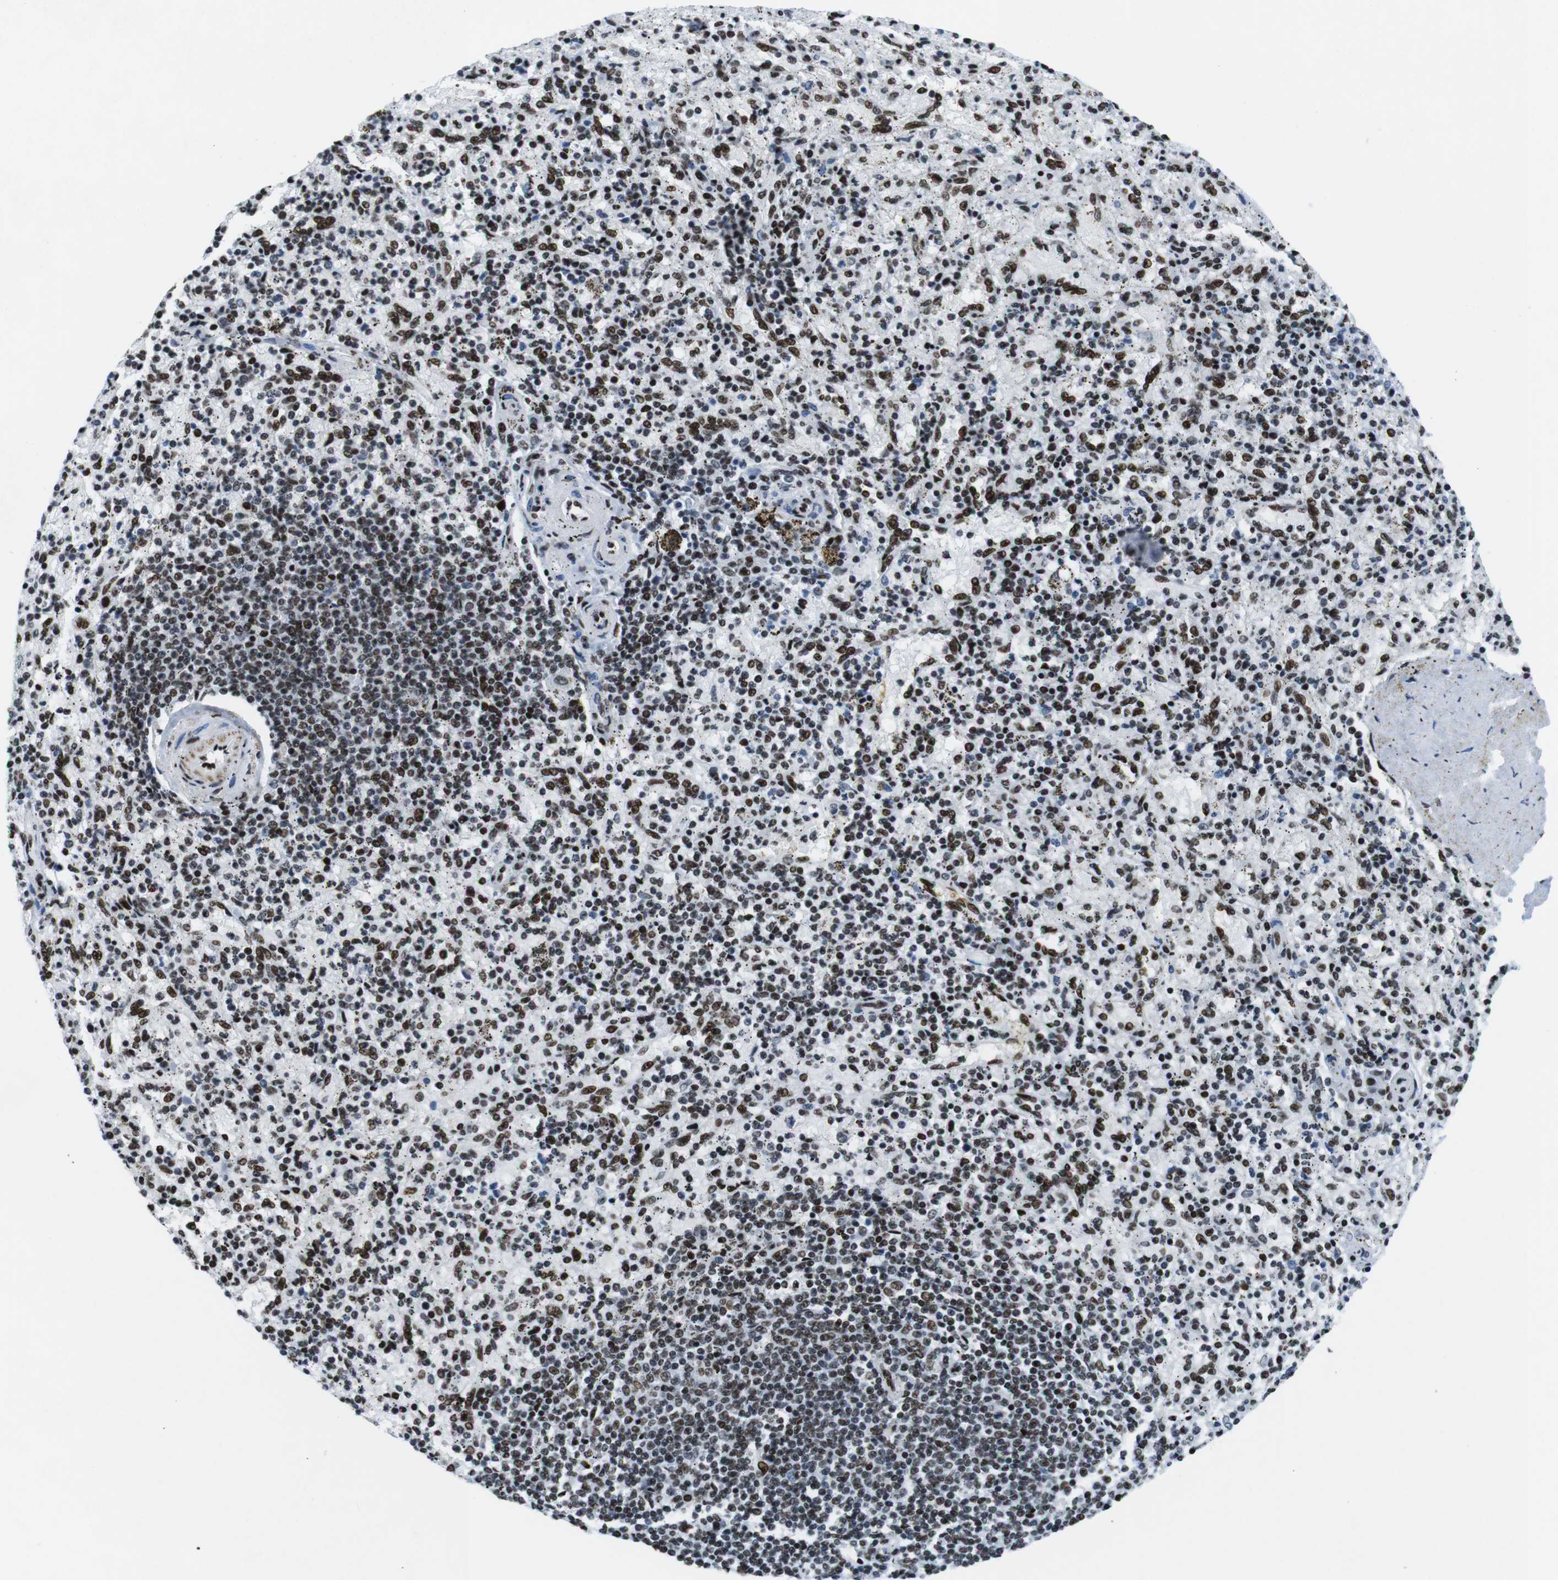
{"staining": {"intensity": "strong", "quantity": ">75%", "location": "nuclear"}, "tissue": "spleen", "cell_type": "Cells in red pulp", "image_type": "normal", "snomed": [{"axis": "morphology", "description": "Normal tissue, NOS"}, {"axis": "topography", "description": "Spleen"}], "caption": "IHC (DAB) staining of benign human spleen demonstrates strong nuclear protein positivity in approximately >75% of cells in red pulp. The staining was performed using DAB to visualize the protein expression in brown, while the nuclei were stained in blue with hematoxylin (Magnification: 20x).", "gene": "CITED2", "patient": {"sex": "female", "age": 43}}